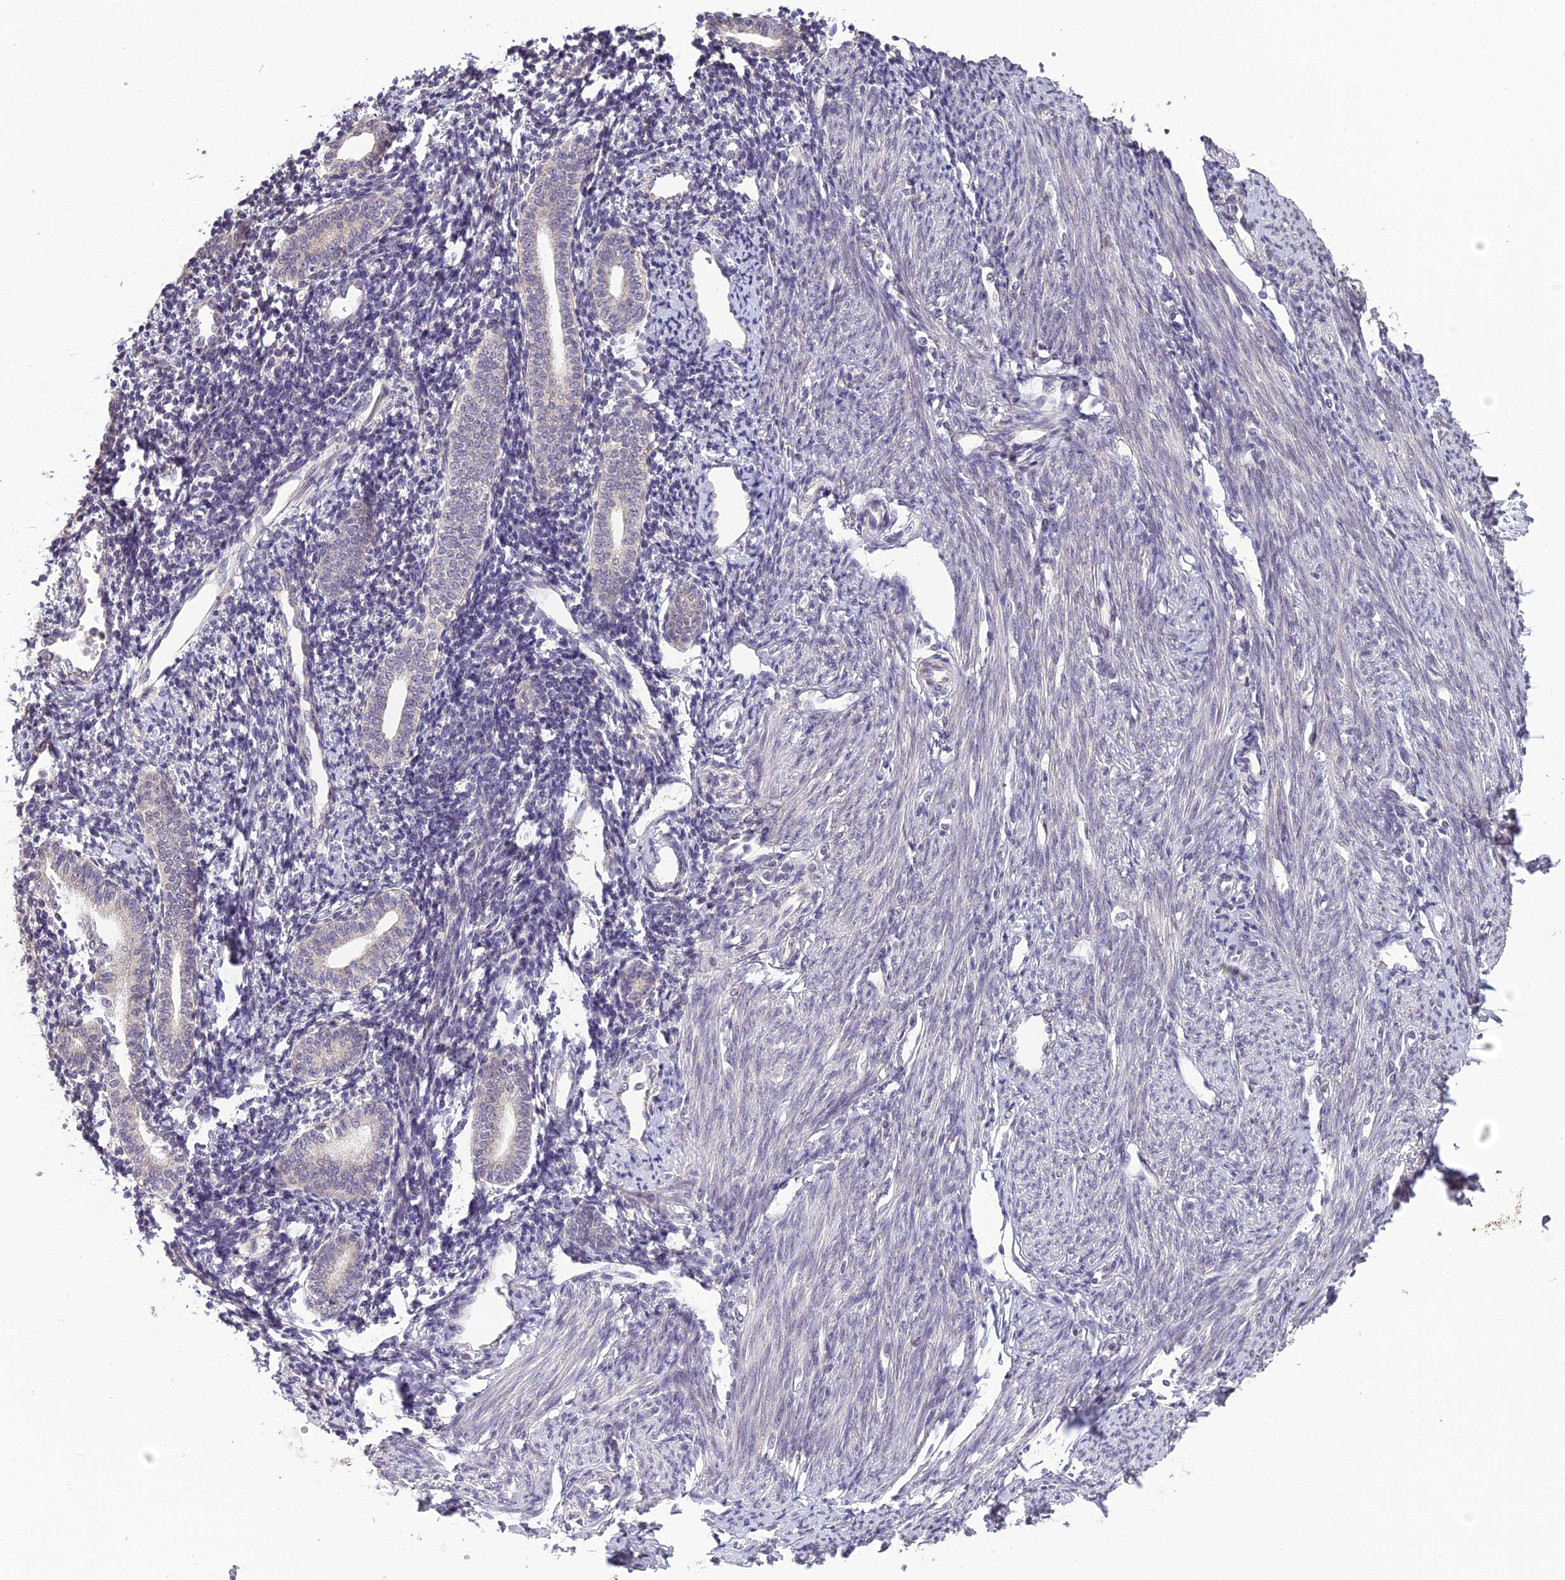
{"staining": {"intensity": "negative", "quantity": "none", "location": "none"}, "tissue": "endometrium", "cell_type": "Cells in endometrial stroma", "image_type": "normal", "snomed": [{"axis": "morphology", "description": "Normal tissue, NOS"}, {"axis": "topography", "description": "Endometrium"}], "caption": "High power microscopy photomicrograph of an immunohistochemistry (IHC) image of unremarkable endometrium, revealing no significant expression in cells in endometrial stroma.", "gene": "ERG28", "patient": {"sex": "female", "age": 56}}